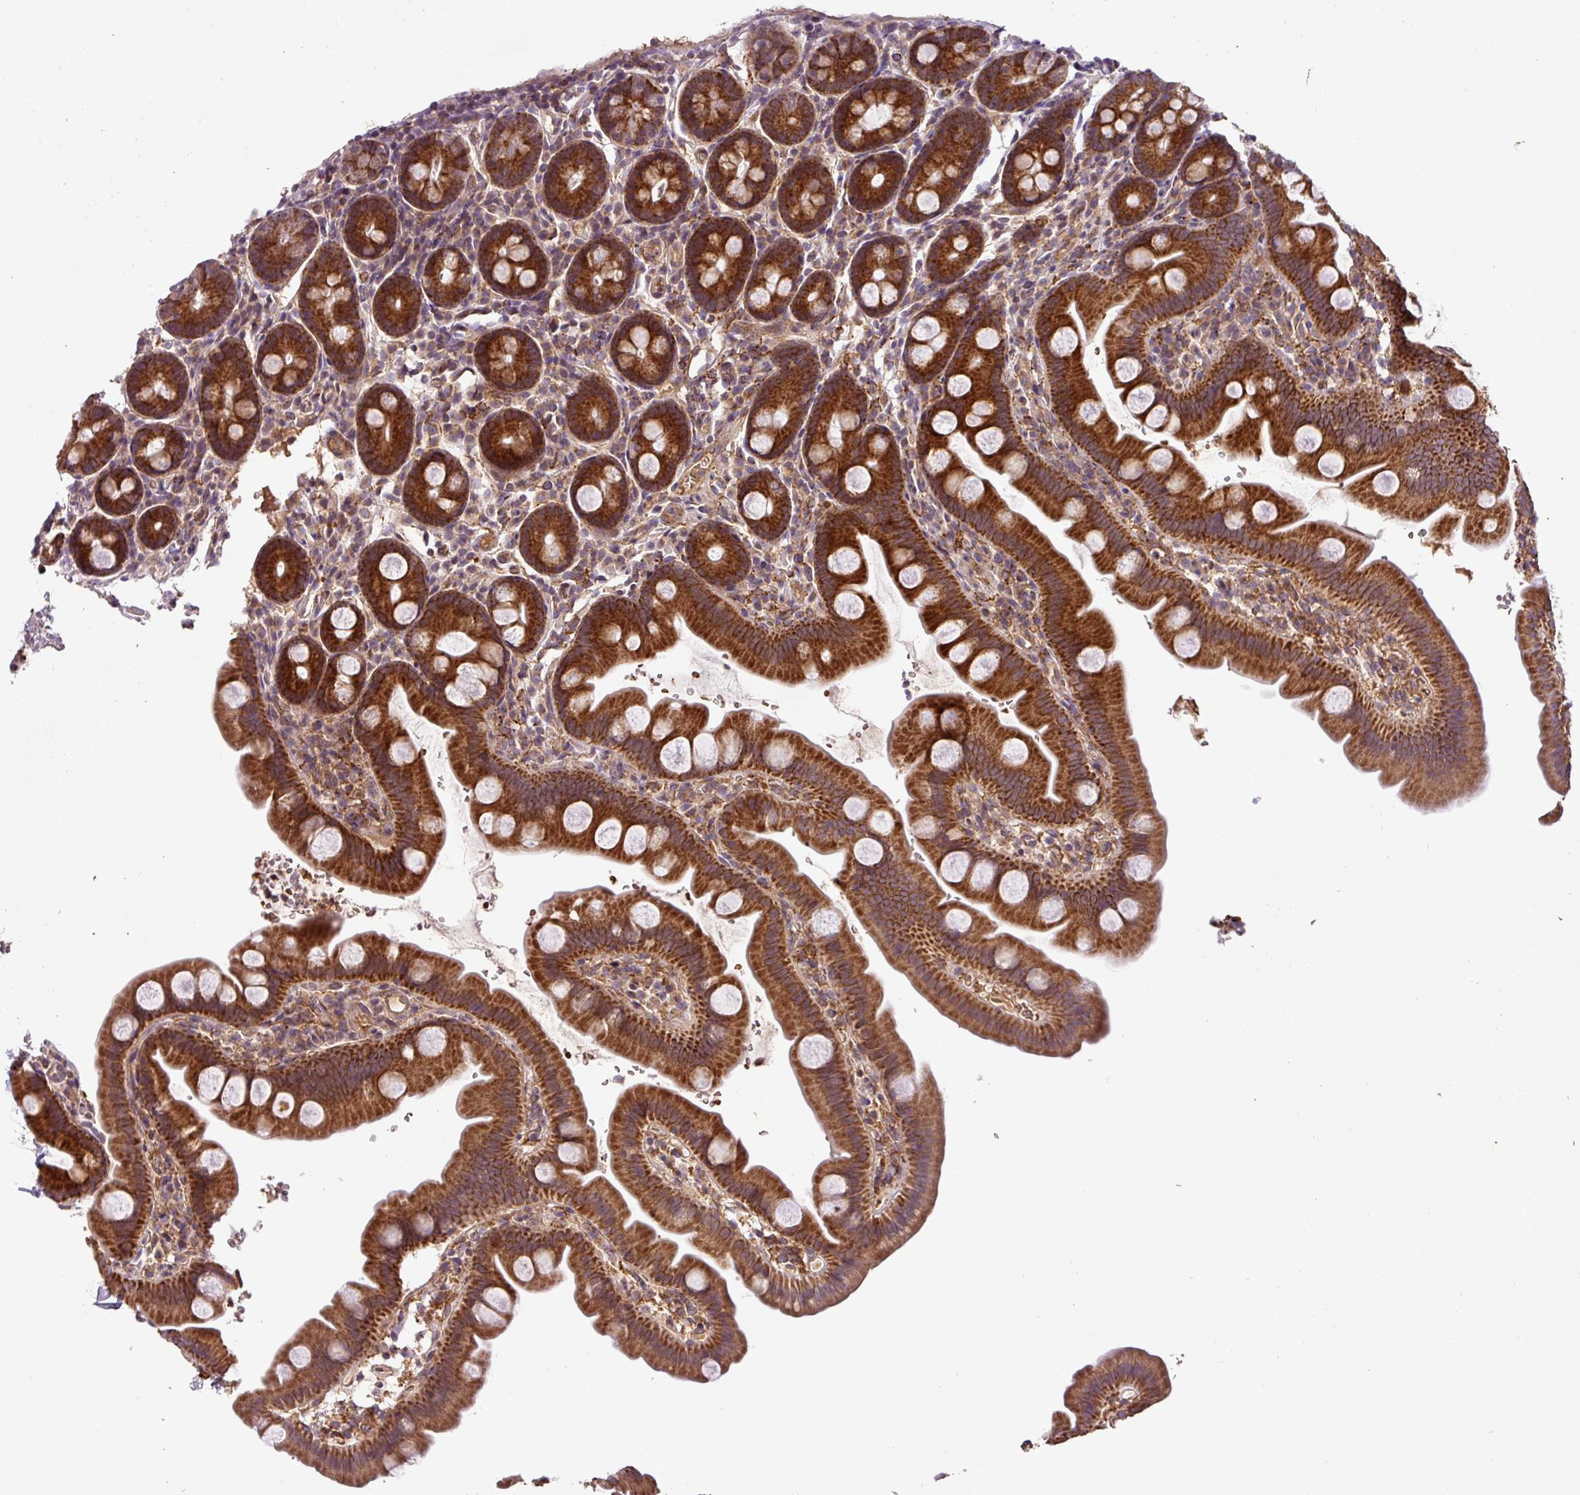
{"staining": {"intensity": "strong", "quantity": ">75%", "location": "cytoplasmic/membranous"}, "tissue": "small intestine", "cell_type": "Glandular cells", "image_type": "normal", "snomed": [{"axis": "morphology", "description": "Normal tissue, NOS"}, {"axis": "topography", "description": "Small intestine"}], "caption": "A high amount of strong cytoplasmic/membranous staining is present in about >75% of glandular cells in benign small intestine.", "gene": "ZNF513", "patient": {"sex": "female", "age": 68}}